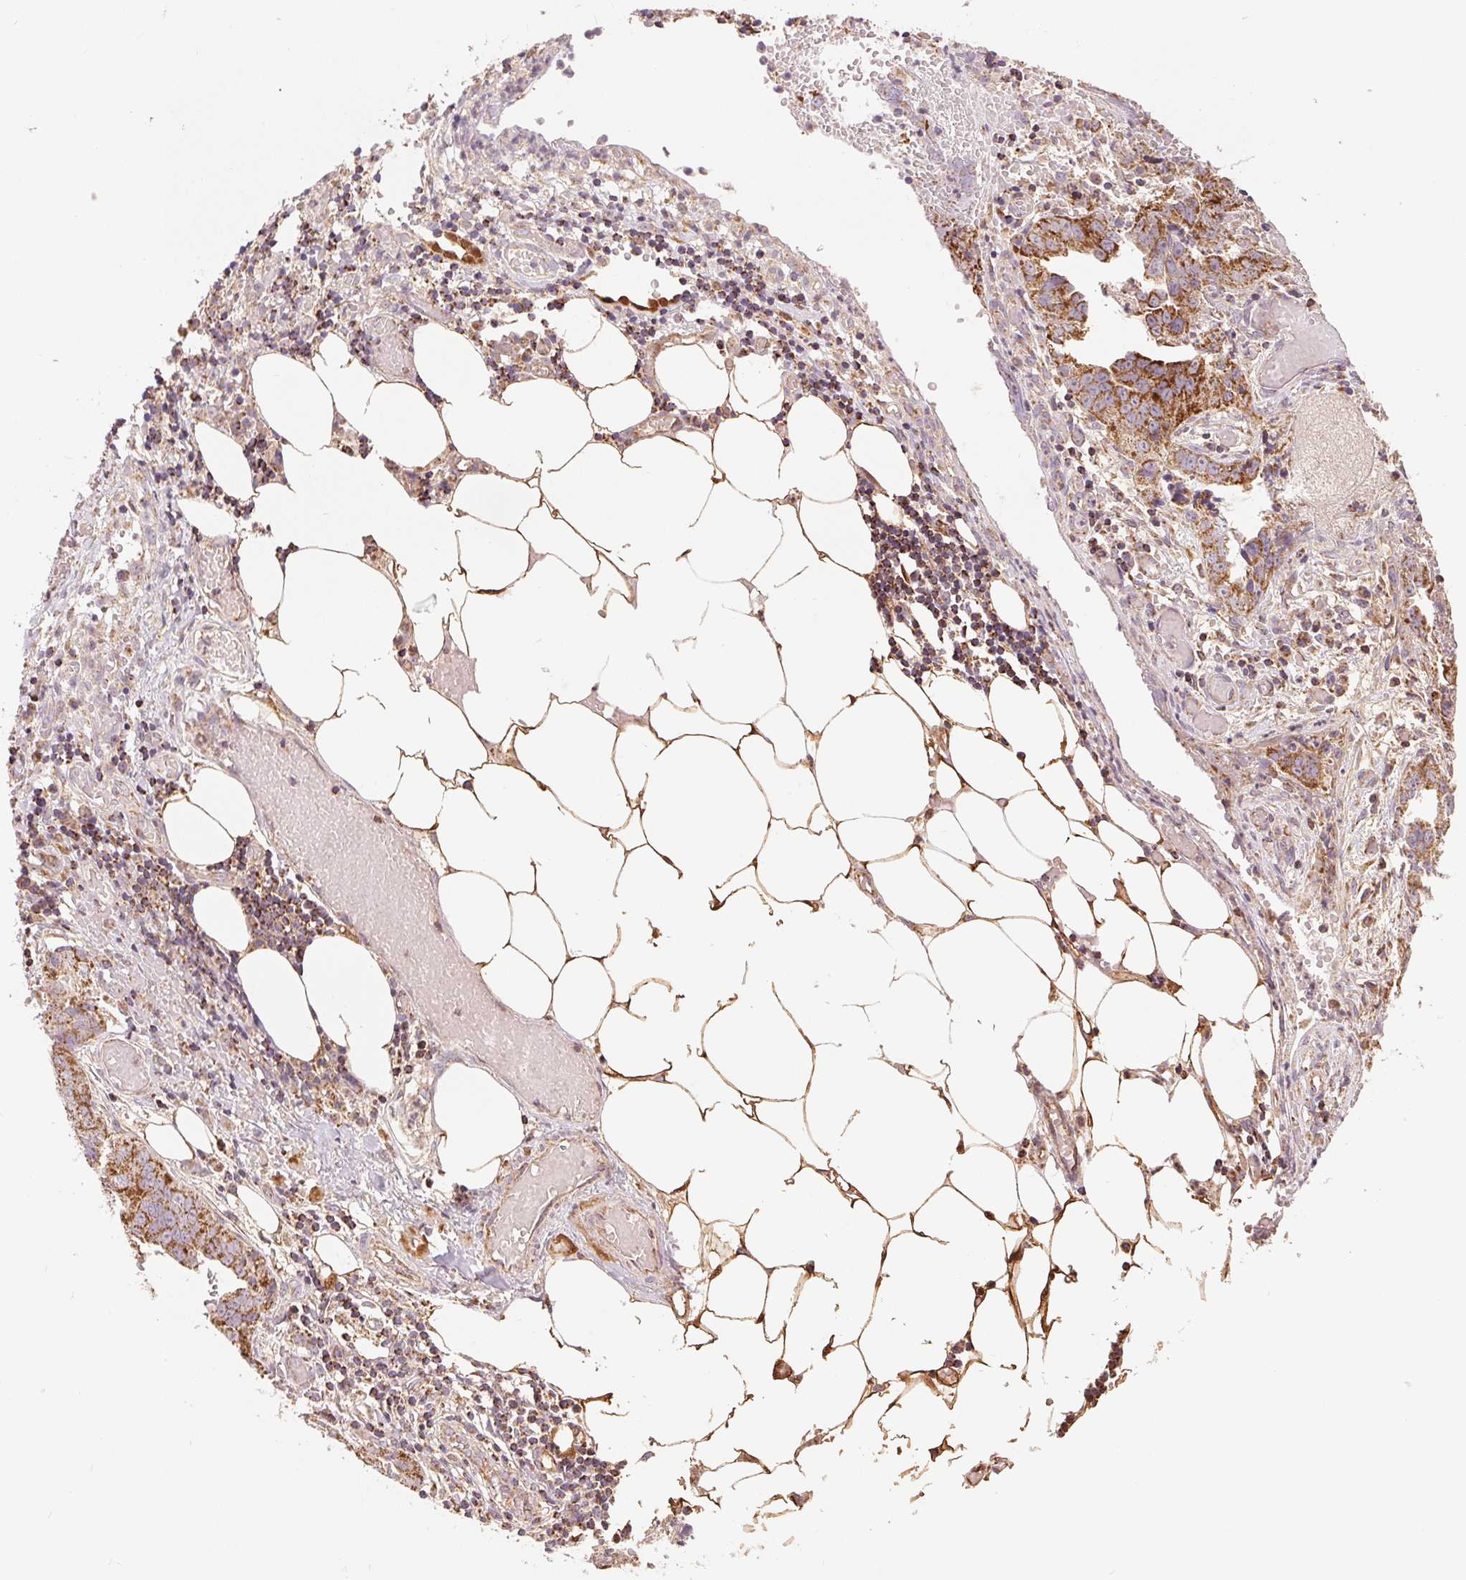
{"staining": {"intensity": "moderate", "quantity": ">75%", "location": "cytoplasmic/membranous"}, "tissue": "ovarian cancer", "cell_type": "Tumor cells", "image_type": "cancer", "snomed": [{"axis": "morphology", "description": "Cystadenocarcinoma, serous, NOS"}, {"axis": "topography", "description": "Ovary"}], "caption": "Immunohistochemical staining of ovarian cancer (serous cystadenocarcinoma) exhibits medium levels of moderate cytoplasmic/membranous staining in about >75% of tumor cells. The staining was performed using DAB (3,3'-diaminobenzidine), with brown indicating positive protein expression. Nuclei are stained blue with hematoxylin.", "gene": "DGUOK", "patient": {"sex": "female", "age": 75}}